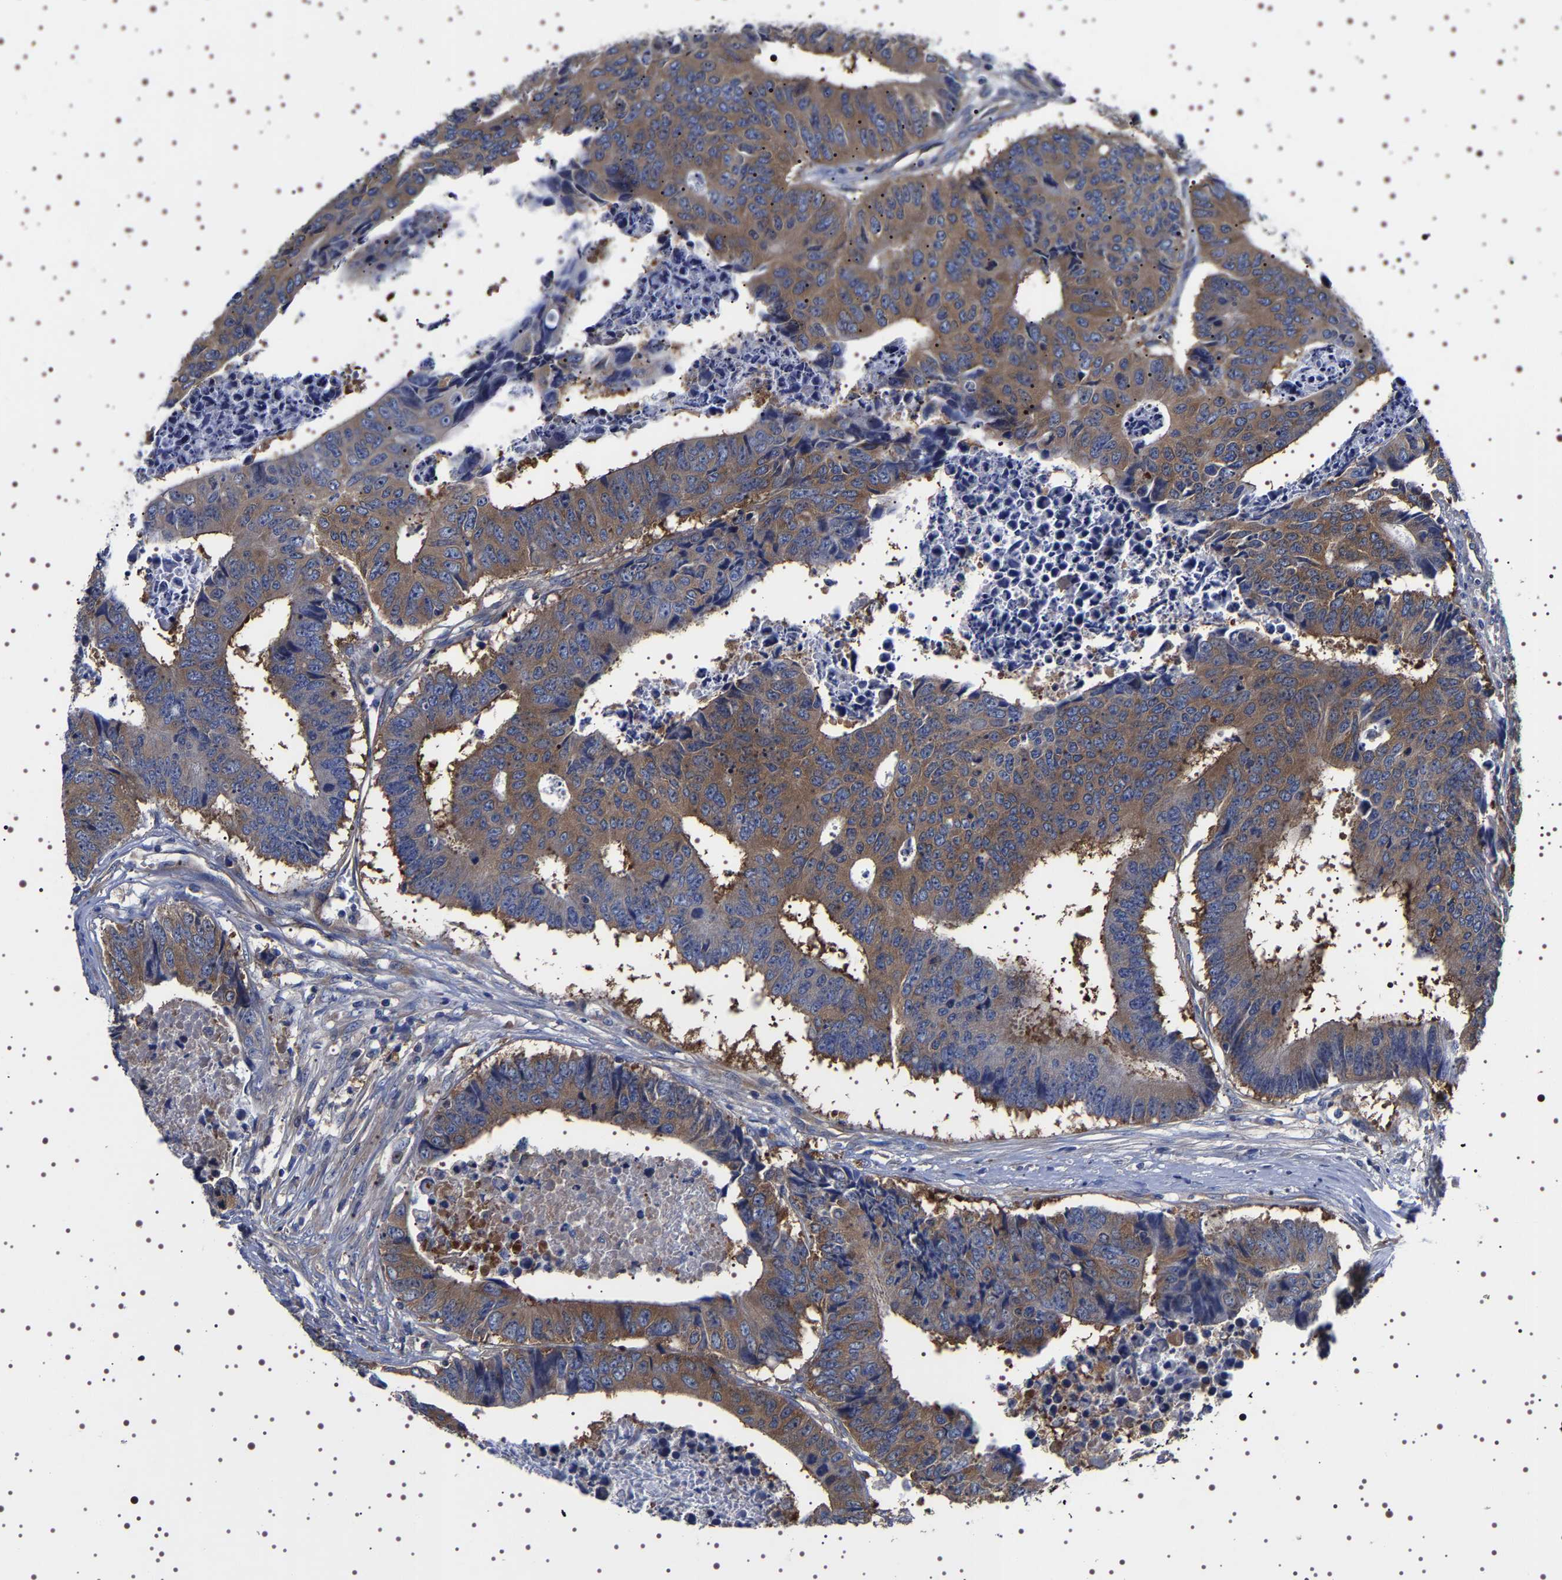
{"staining": {"intensity": "strong", "quantity": "25%-75%", "location": "cytoplasmic/membranous"}, "tissue": "colorectal cancer", "cell_type": "Tumor cells", "image_type": "cancer", "snomed": [{"axis": "morphology", "description": "Adenocarcinoma, NOS"}, {"axis": "topography", "description": "Rectum"}], "caption": "High-power microscopy captured an IHC histopathology image of adenocarcinoma (colorectal), revealing strong cytoplasmic/membranous positivity in approximately 25%-75% of tumor cells. Nuclei are stained in blue.", "gene": "DARS1", "patient": {"sex": "male", "age": 84}}